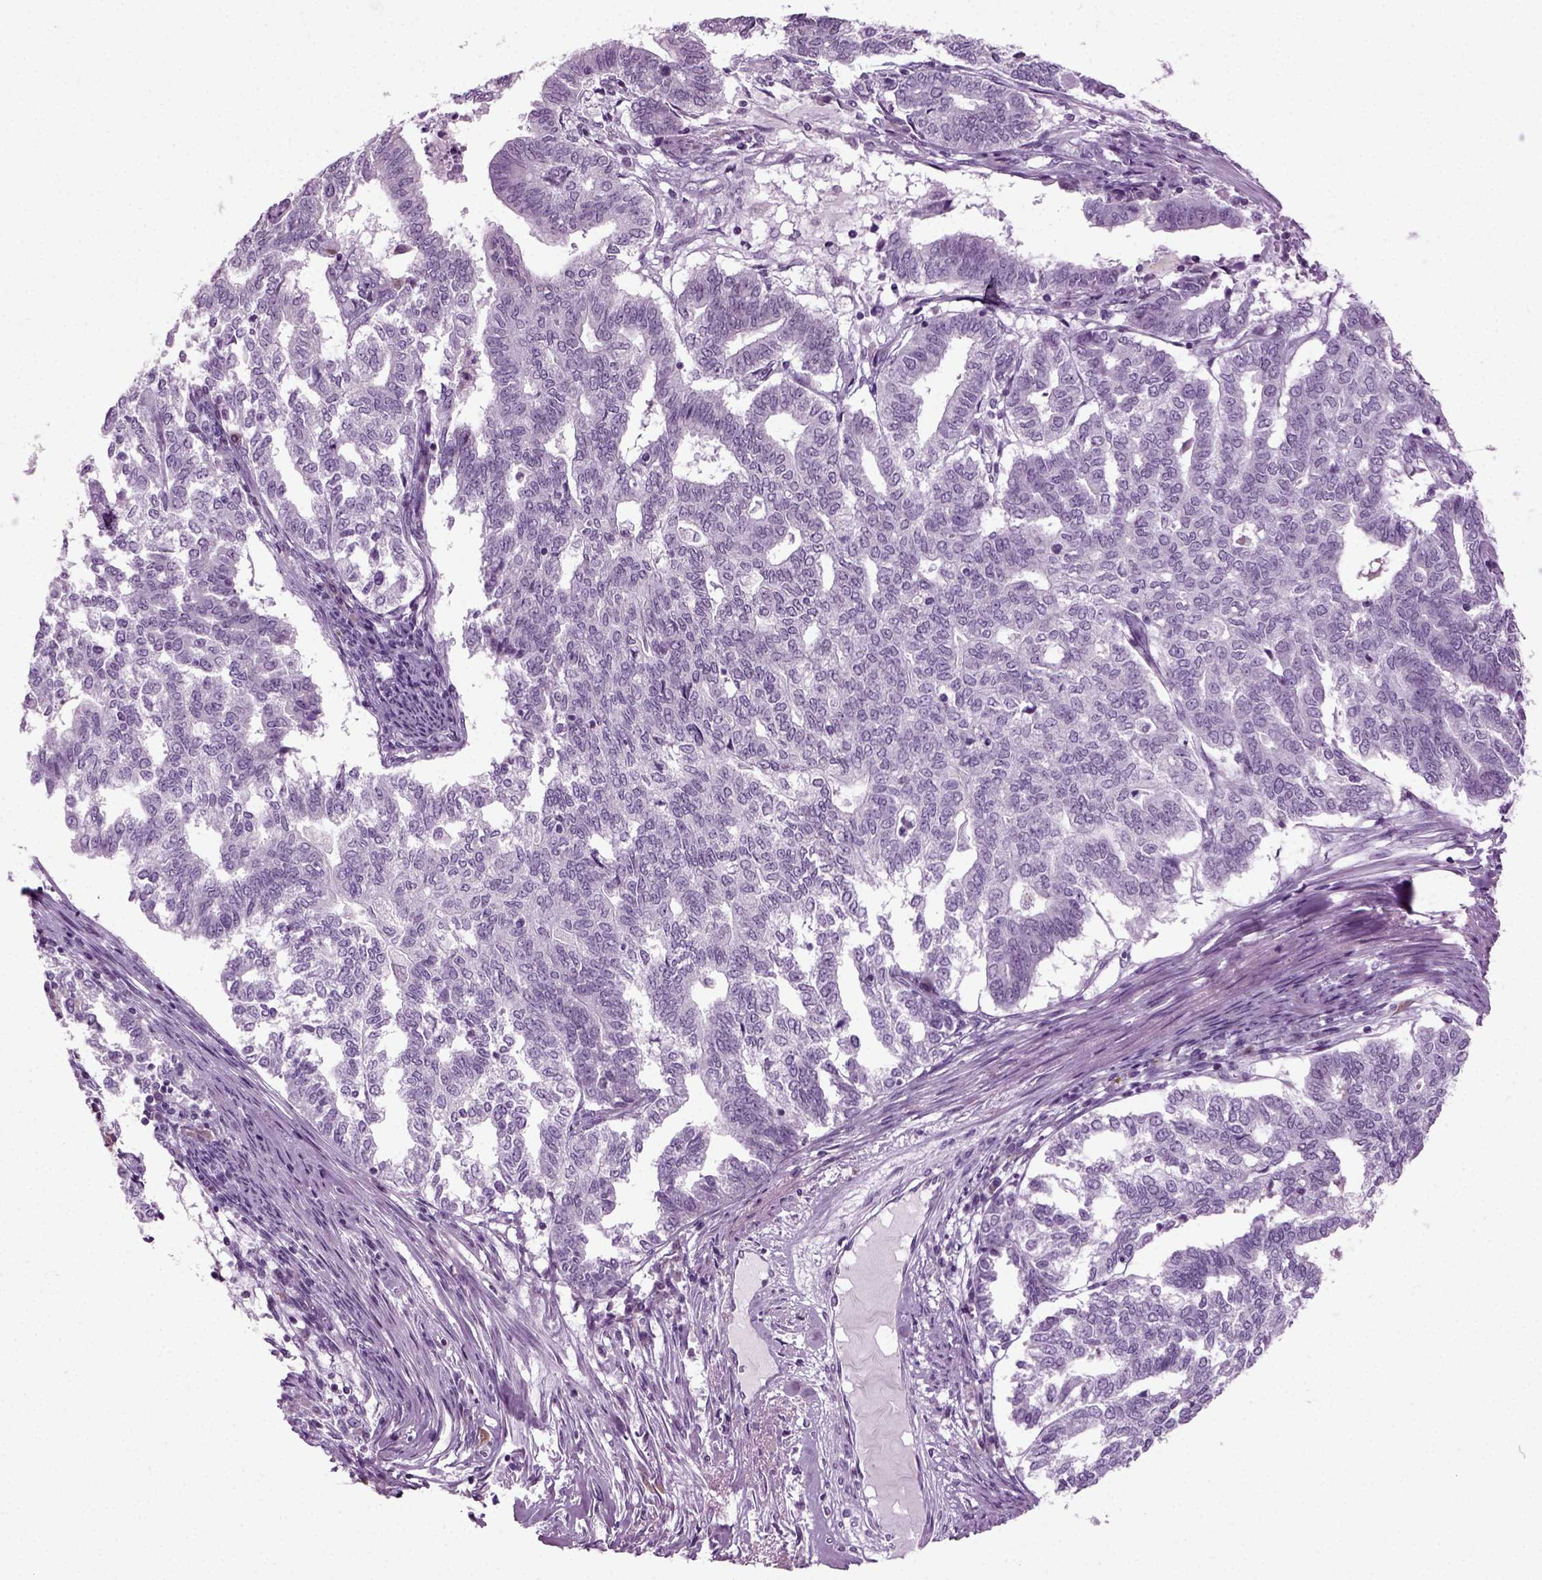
{"staining": {"intensity": "negative", "quantity": "none", "location": "none"}, "tissue": "endometrial cancer", "cell_type": "Tumor cells", "image_type": "cancer", "snomed": [{"axis": "morphology", "description": "Adenocarcinoma, NOS"}, {"axis": "topography", "description": "Endometrium"}], "caption": "A histopathology image of endometrial cancer (adenocarcinoma) stained for a protein demonstrates no brown staining in tumor cells. (Stains: DAB immunohistochemistry with hematoxylin counter stain, Microscopy: brightfield microscopy at high magnification).", "gene": "PRLH", "patient": {"sex": "female", "age": 79}}